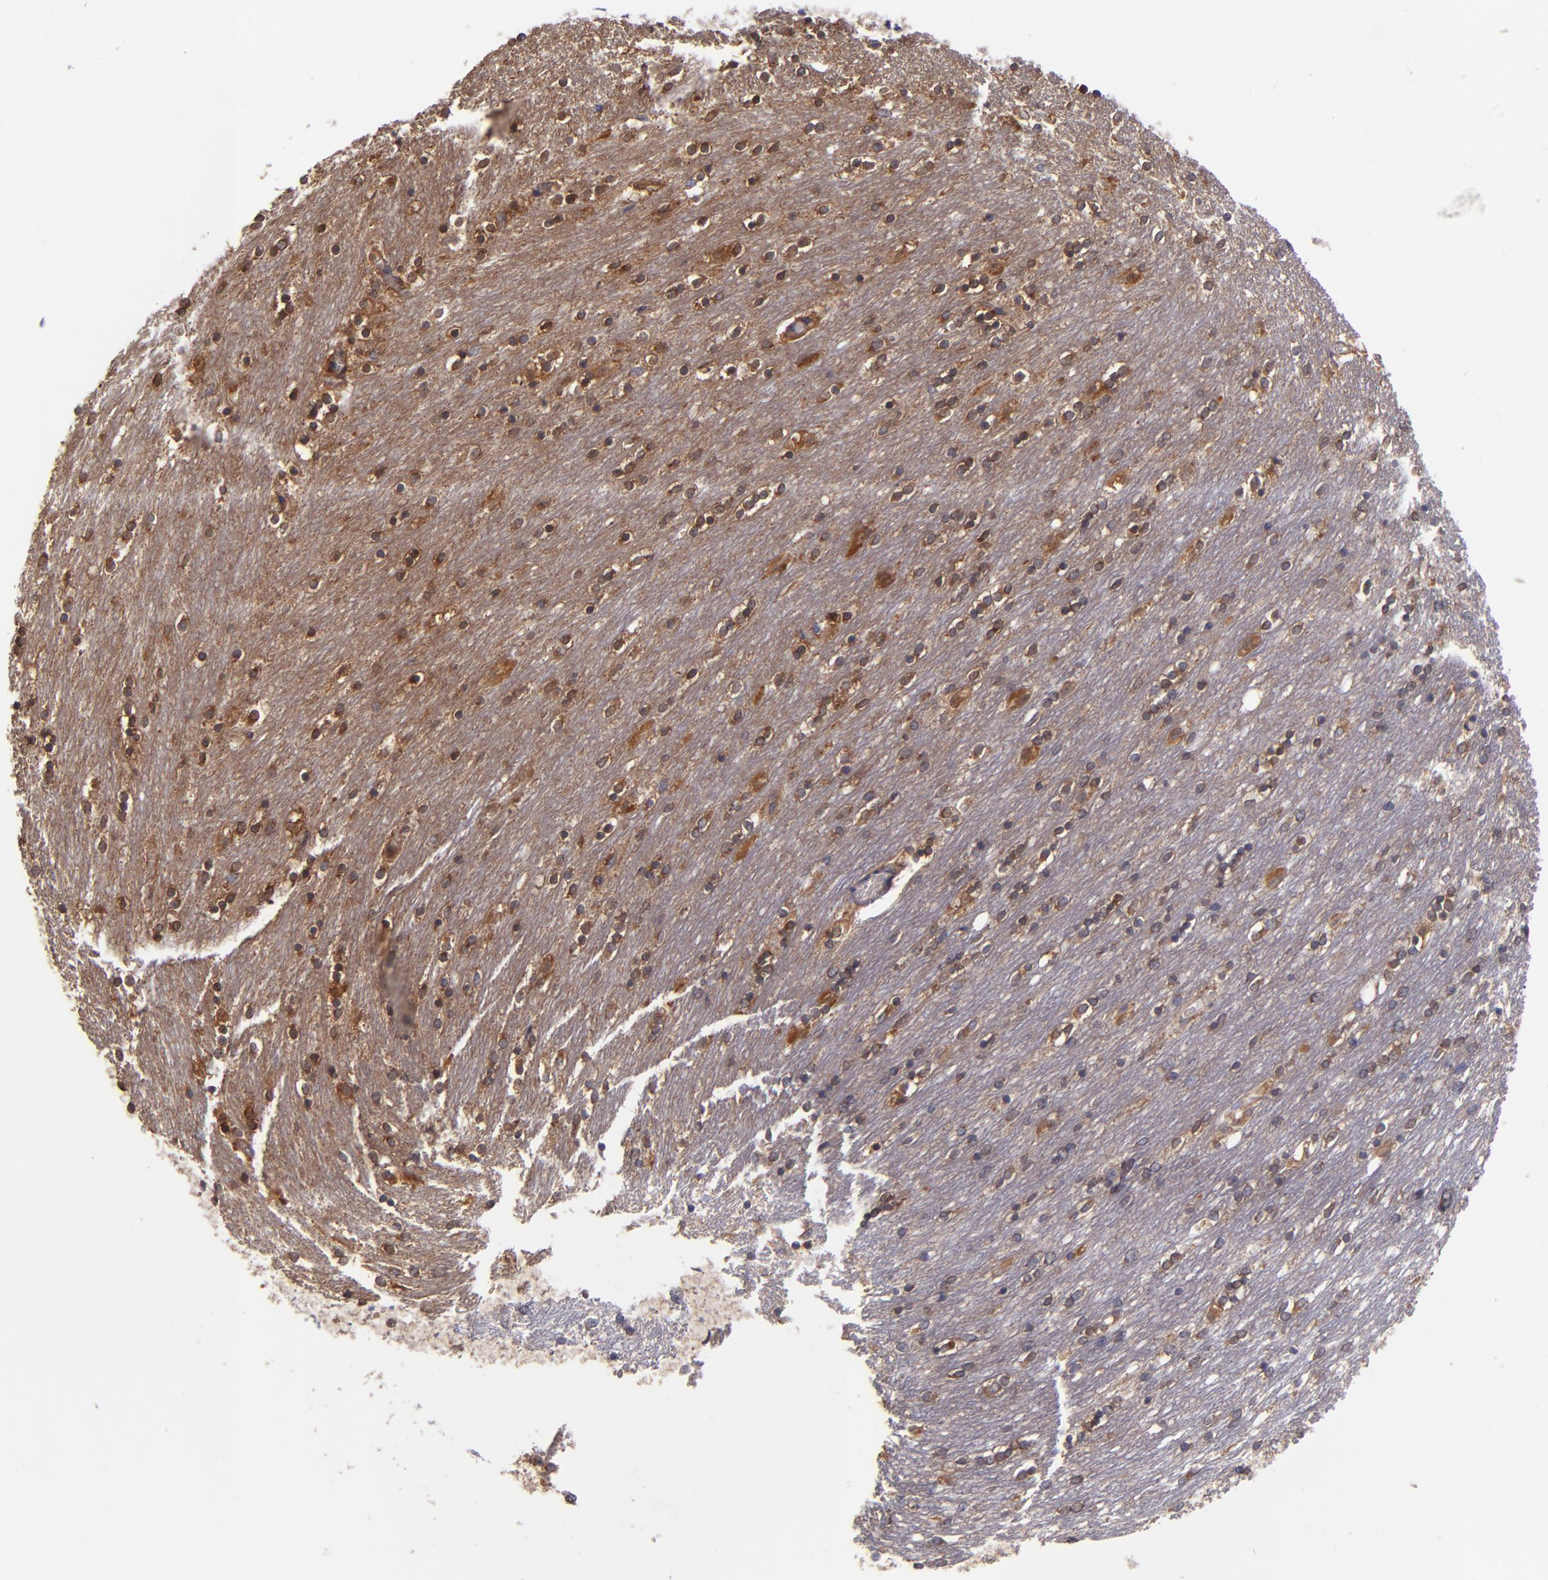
{"staining": {"intensity": "weak", "quantity": "25%-75%", "location": "cytoplasmic/membranous"}, "tissue": "caudate", "cell_type": "Glial cells", "image_type": "normal", "snomed": [{"axis": "morphology", "description": "Normal tissue, NOS"}, {"axis": "topography", "description": "Lateral ventricle wall"}], "caption": "A histopathology image of caudate stained for a protein displays weak cytoplasmic/membranous brown staining in glial cells.", "gene": "CARS1", "patient": {"sex": "female", "age": 54}}